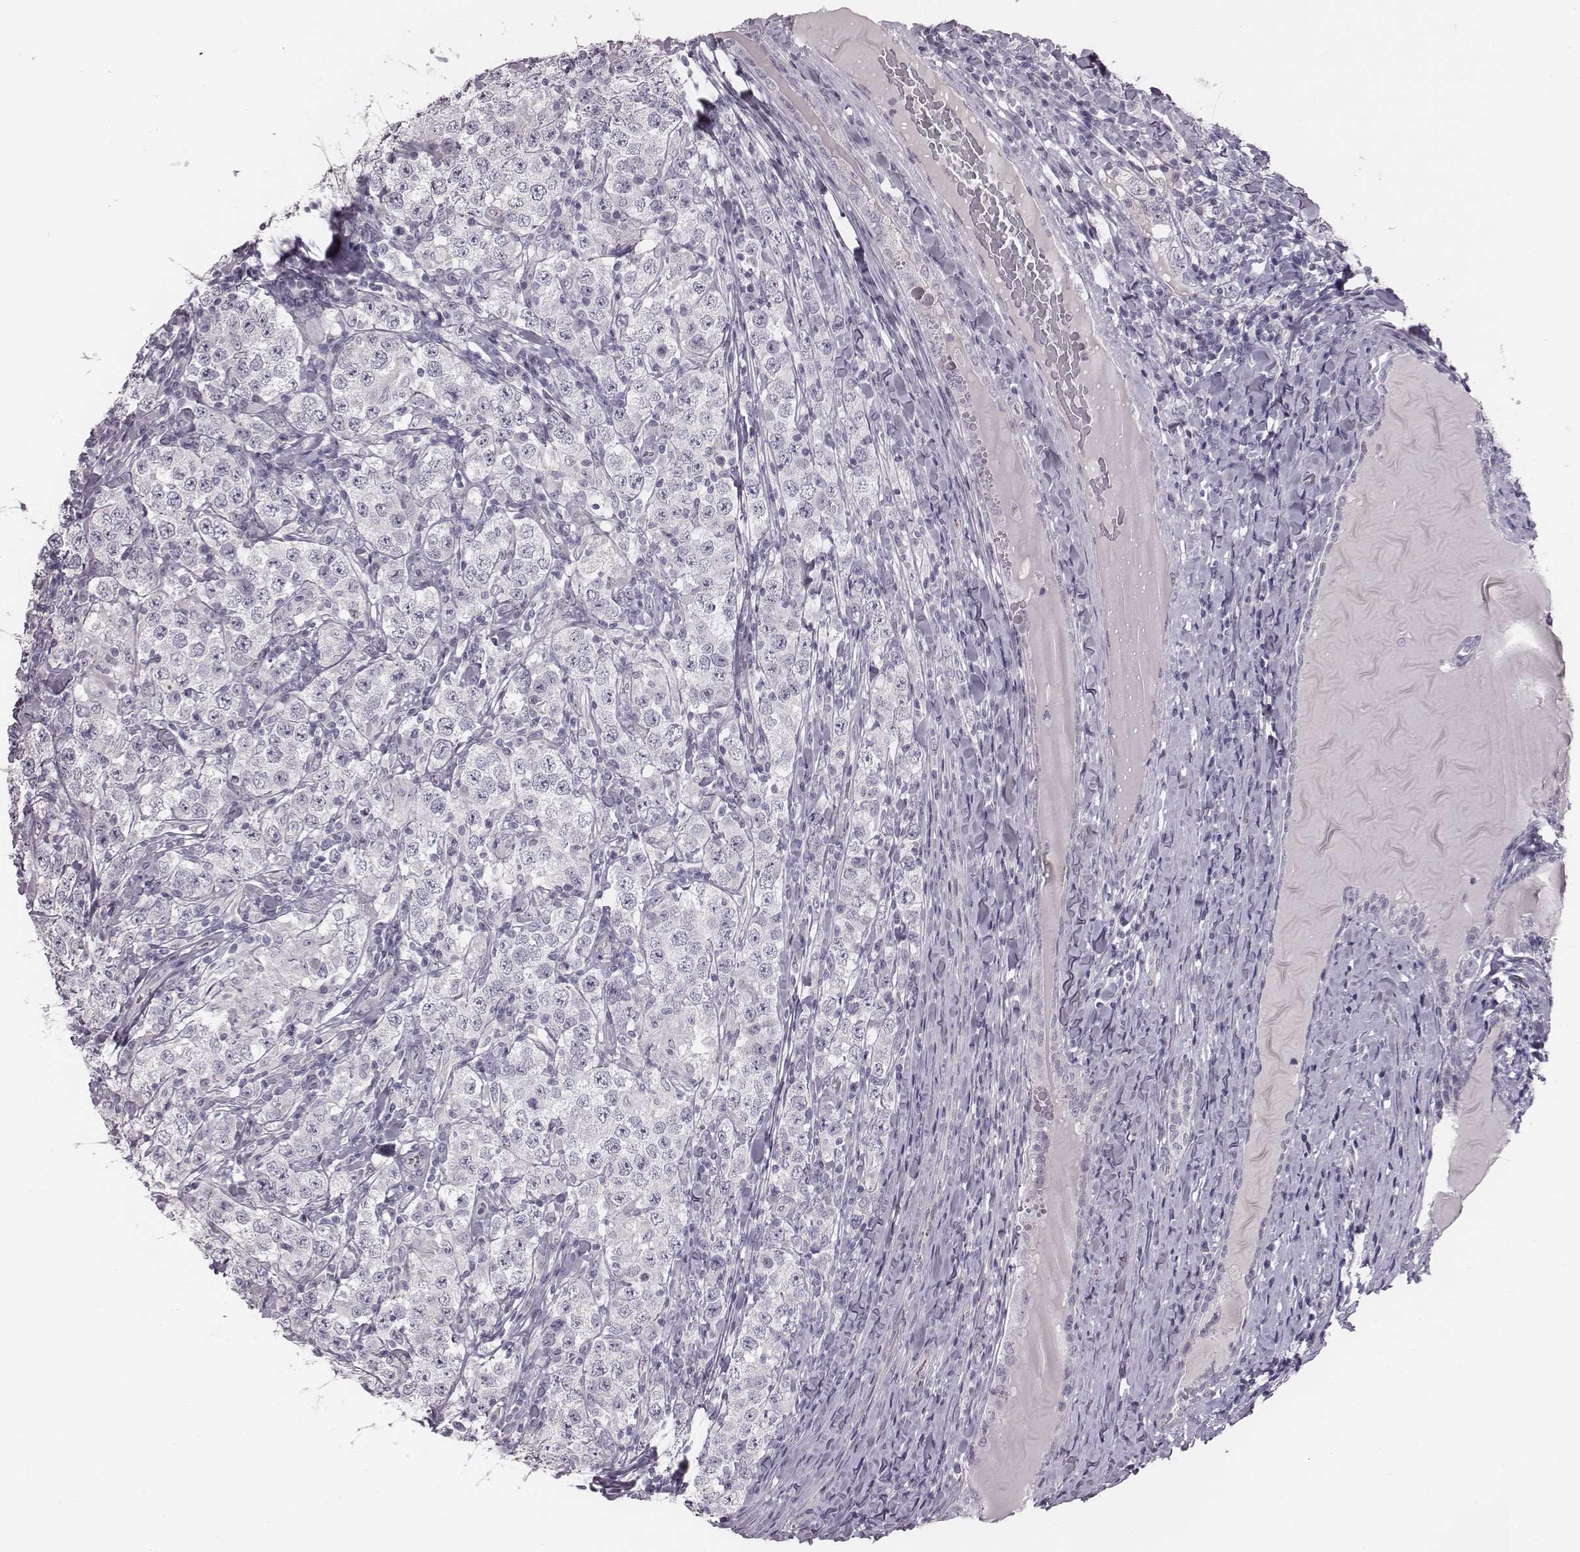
{"staining": {"intensity": "negative", "quantity": "none", "location": "none"}, "tissue": "testis cancer", "cell_type": "Tumor cells", "image_type": "cancer", "snomed": [{"axis": "morphology", "description": "Seminoma, NOS"}, {"axis": "morphology", "description": "Carcinoma, Embryonal, NOS"}, {"axis": "topography", "description": "Testis"}], "caption": "Protein analysis of testis embryonal carcinoma displays no significant expression in tumor cells.", "gene": "CACNG4", "patient": {"sex": "male", "age": 41}}